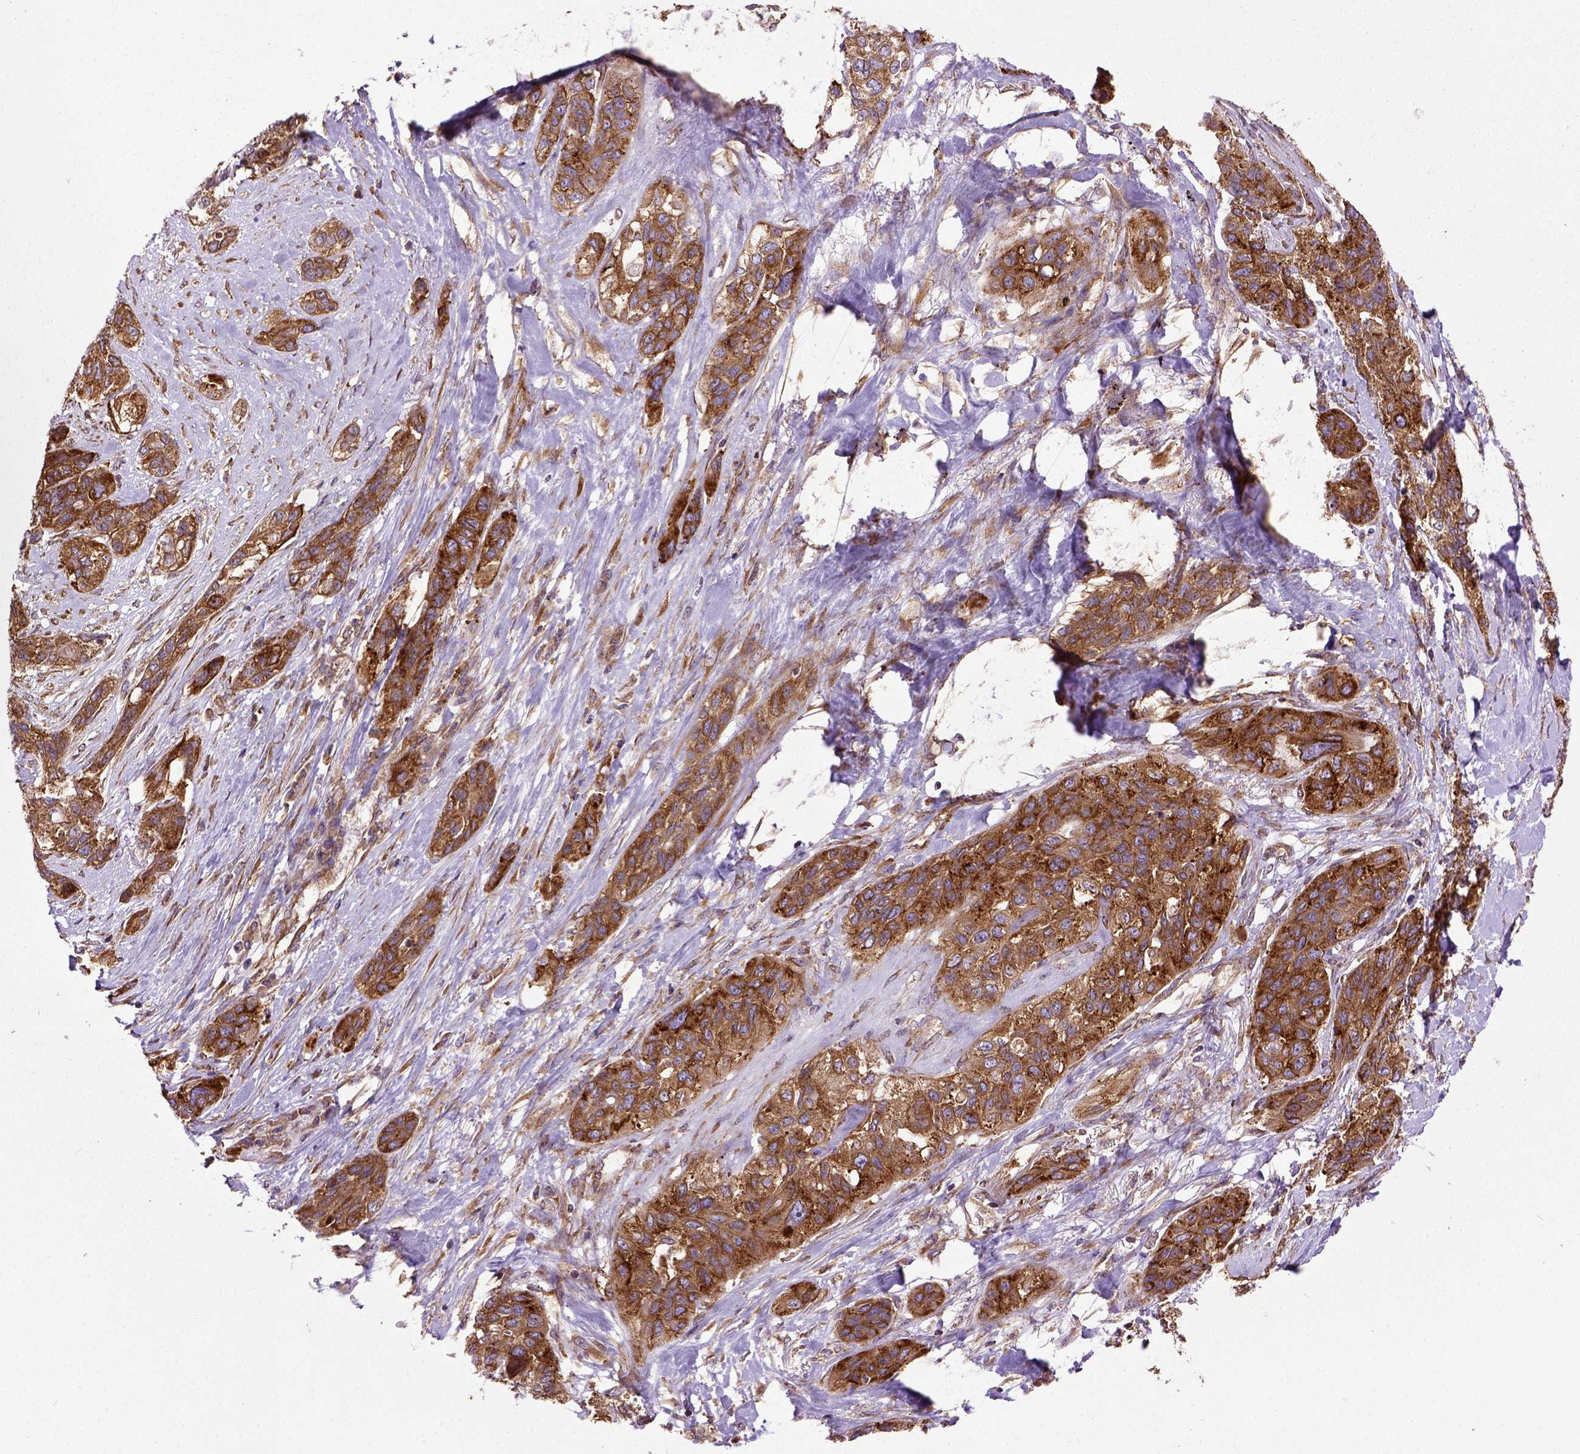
{"staining": {"intensity": "strong", "quantity": ">75%", "location": "cytoplasmic/membranous"}, "tissue": "lung cancer", "cell_type": "Tumor cells", "image_type": "cancer", "snomed": [{"axis": "morphology", "description": "Squamous cell carcinoma, NOS"}, {"axis": "topography", "description": "Lung"}], "caption": "Immunohistochemical staining of human squamous cell carcinoma (lung) reveals high levels of strong cytoplasmic/membranous protein positivity in about >75% of tumor cells.", "gene": "CAPRIN1", "patient": {"sex": "female", "age": 70}}